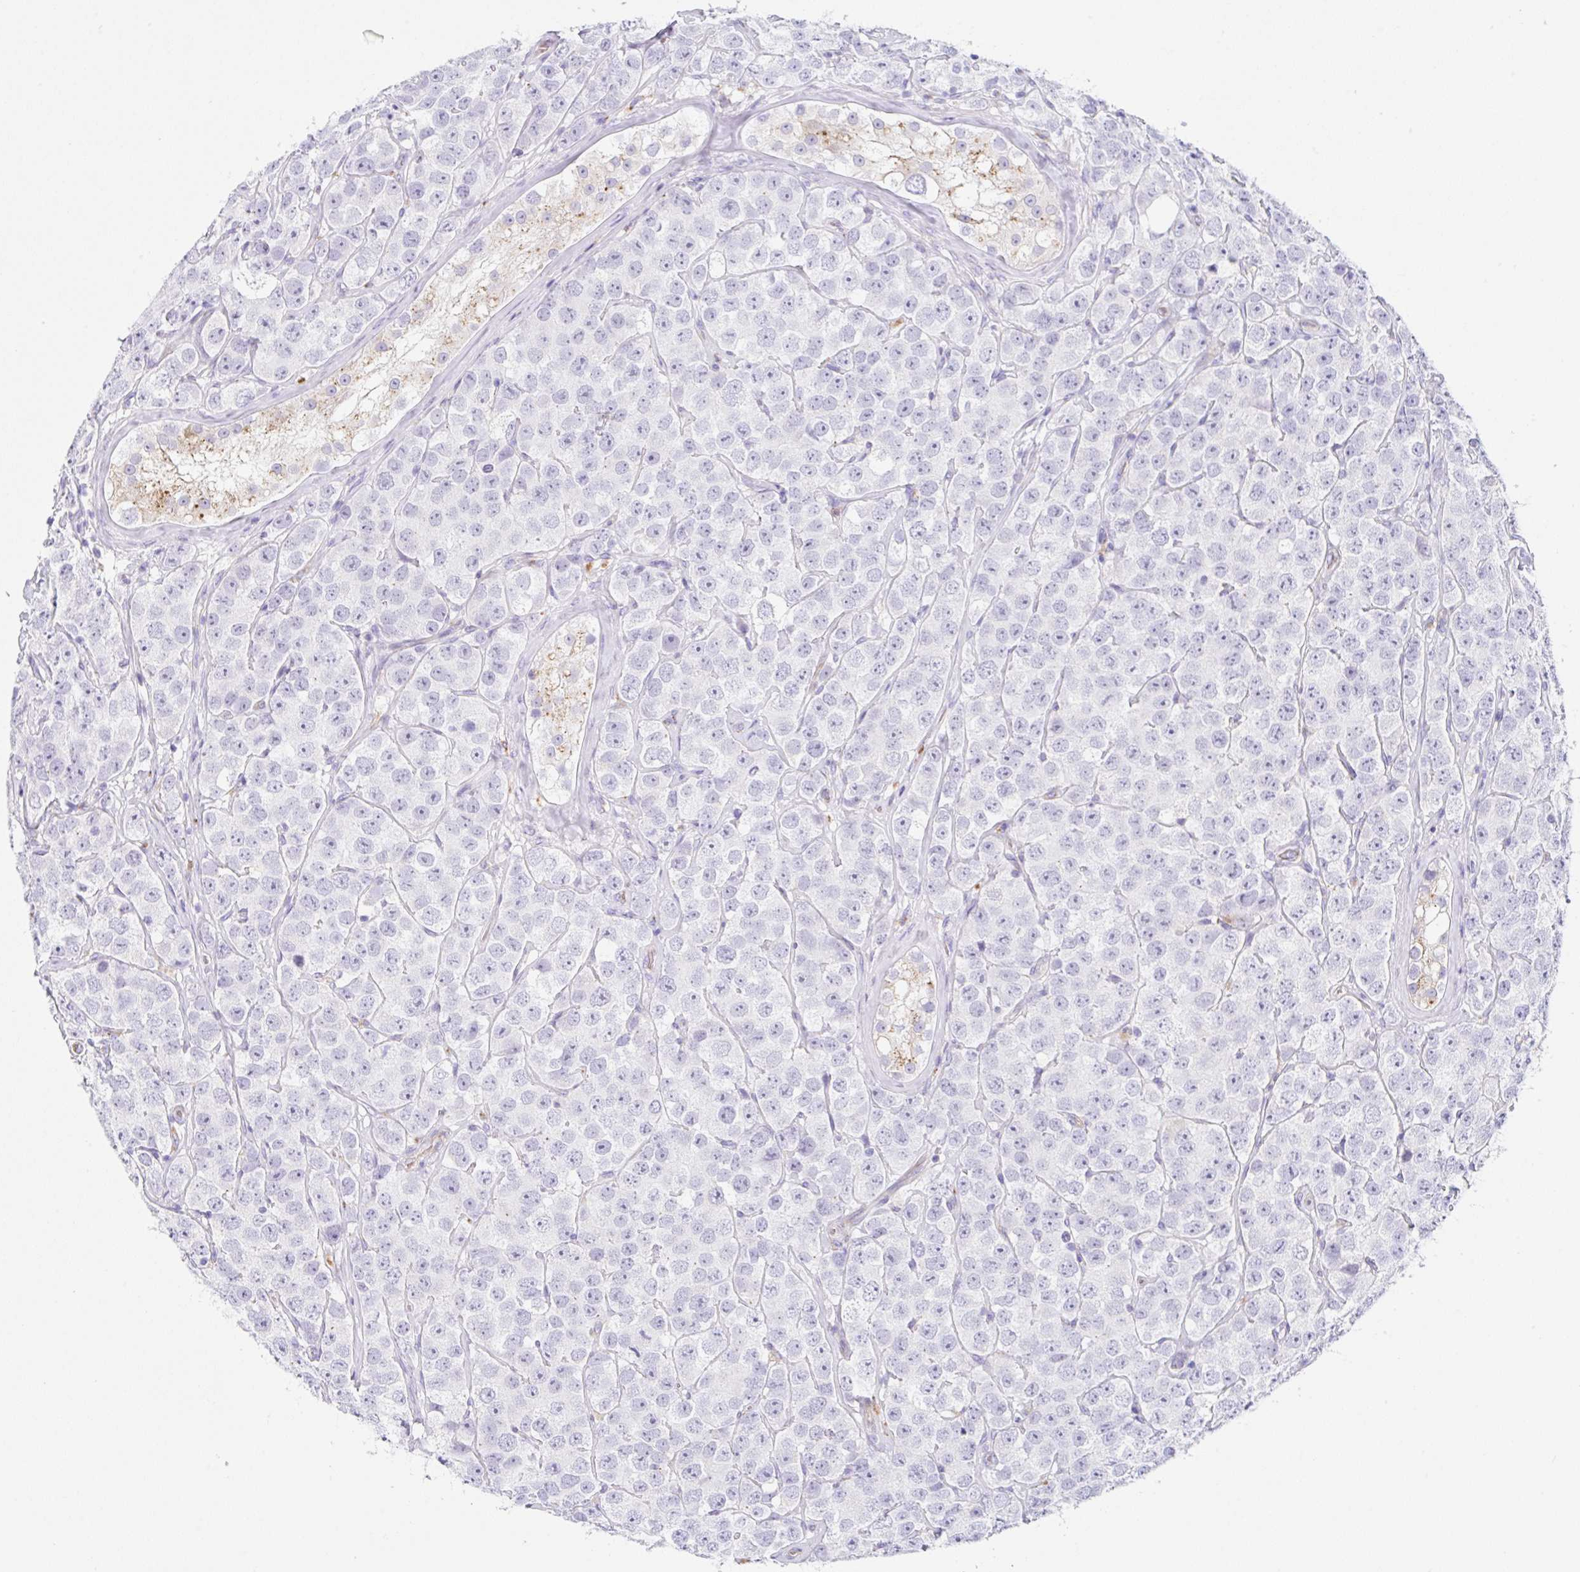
{"staining": {"intensity": "negative", "quantity": "none", "location": "none"}, "tissue": "testis cancer", "cell_type": "Tumor cells", "image_type": "cancer", "snomed": [{"axis": "morphology", "description": "Seminoma, NOS"}, {"axis": "topography", "description": "Testis"}], "caption": "Testis cancer (seminoma) stained for a protein using immunohistochemistry demonstrates no staining tumor cells.", "gene": "DKK4", "patient": {"sex": "male", "age": 28}}